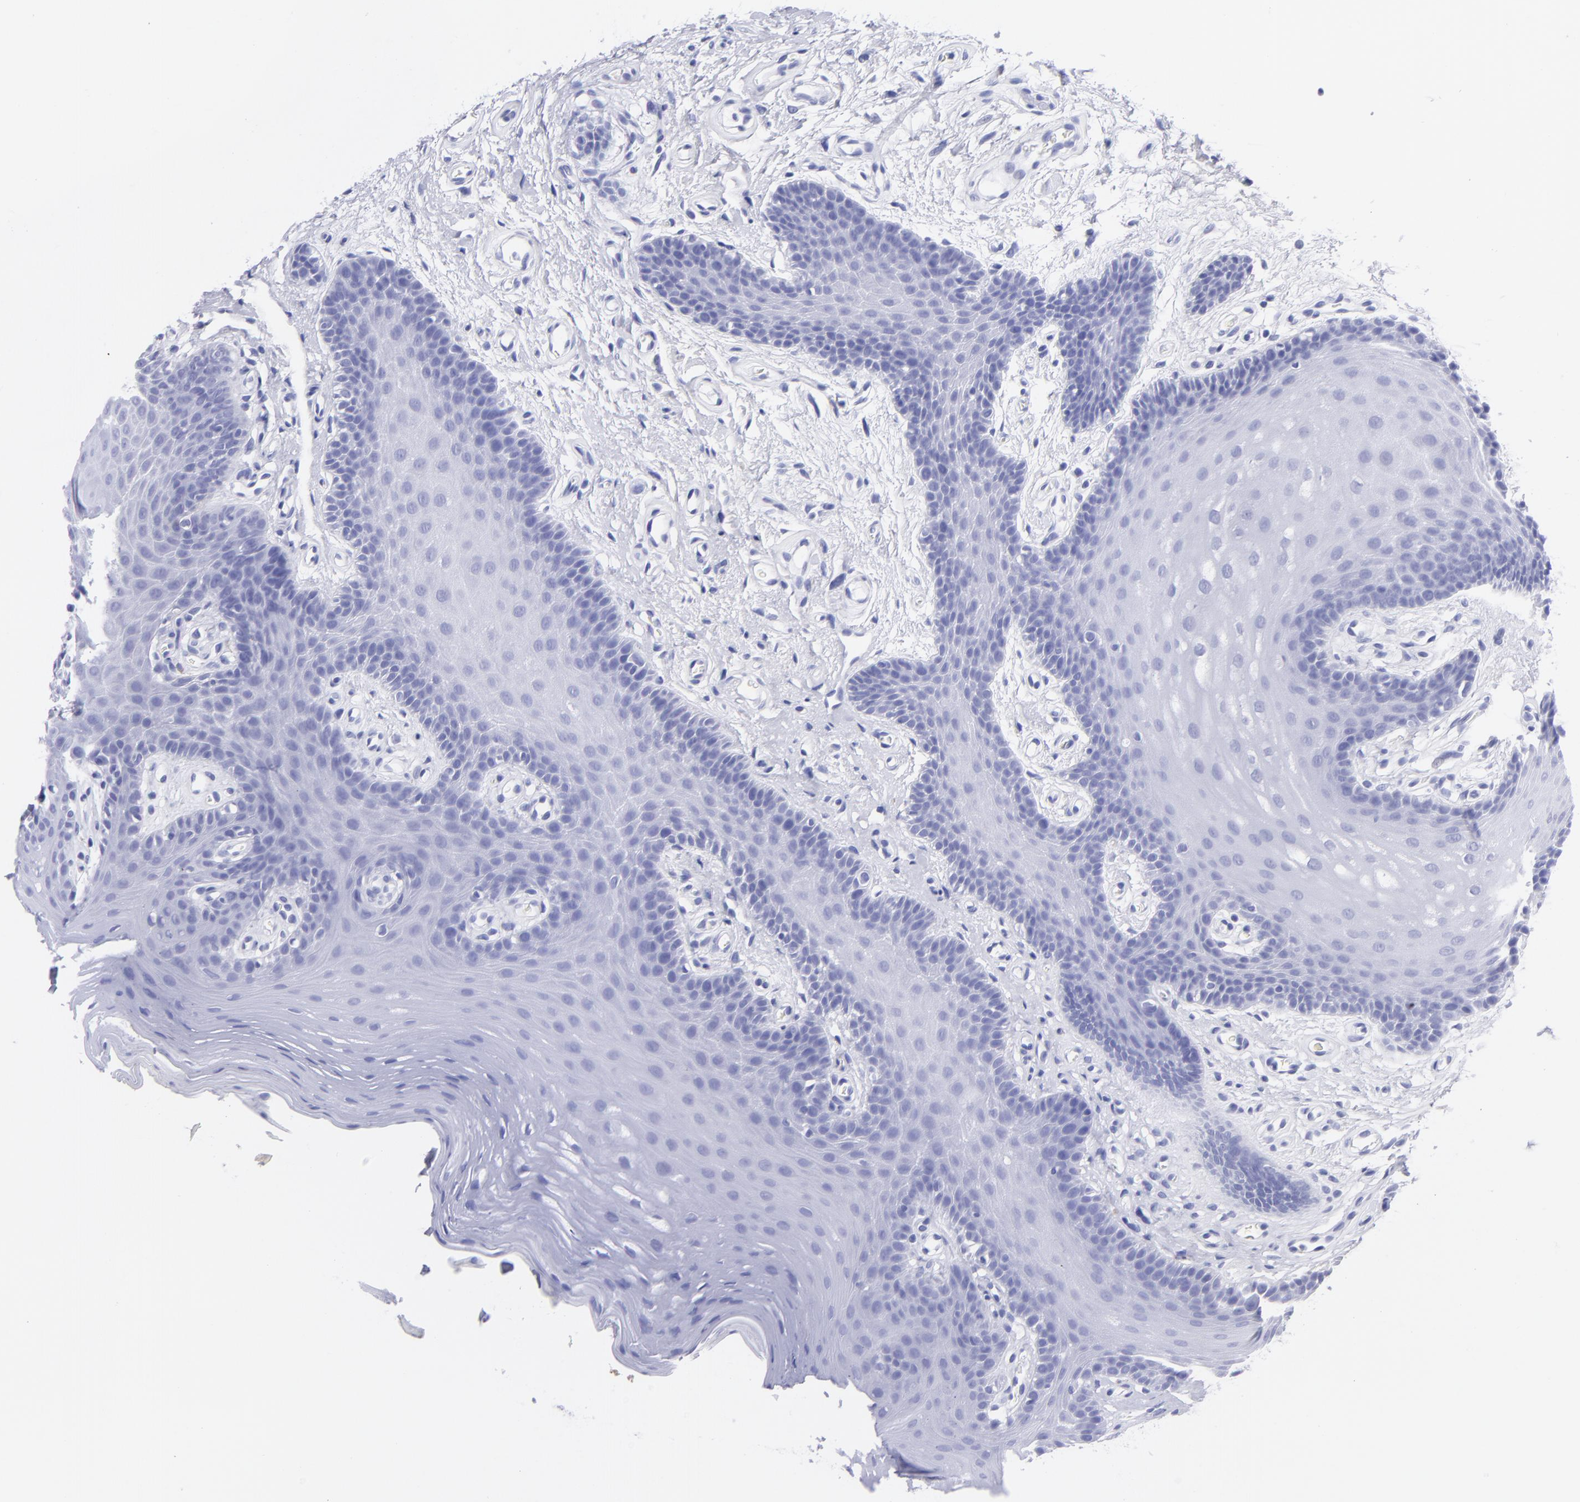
{"staining": {"intensity": "negative", "quantity": "none", "location": "none"}, "tissue": "oral mucosa", "cell_type": "Squamous epithelial cells", "image_type": "normal", "snomed": [{"axis": "morphology", "description": "Normal tissue, NOS"}, {"axis": "topography", "description": "Oral tissue"}], "caption": "This is an IHC image of benign human oral mucosa. There is no positivity in squamous epithelial cells.", "gene": "PIP", "patient": {"sex": "male", "age": 62}}